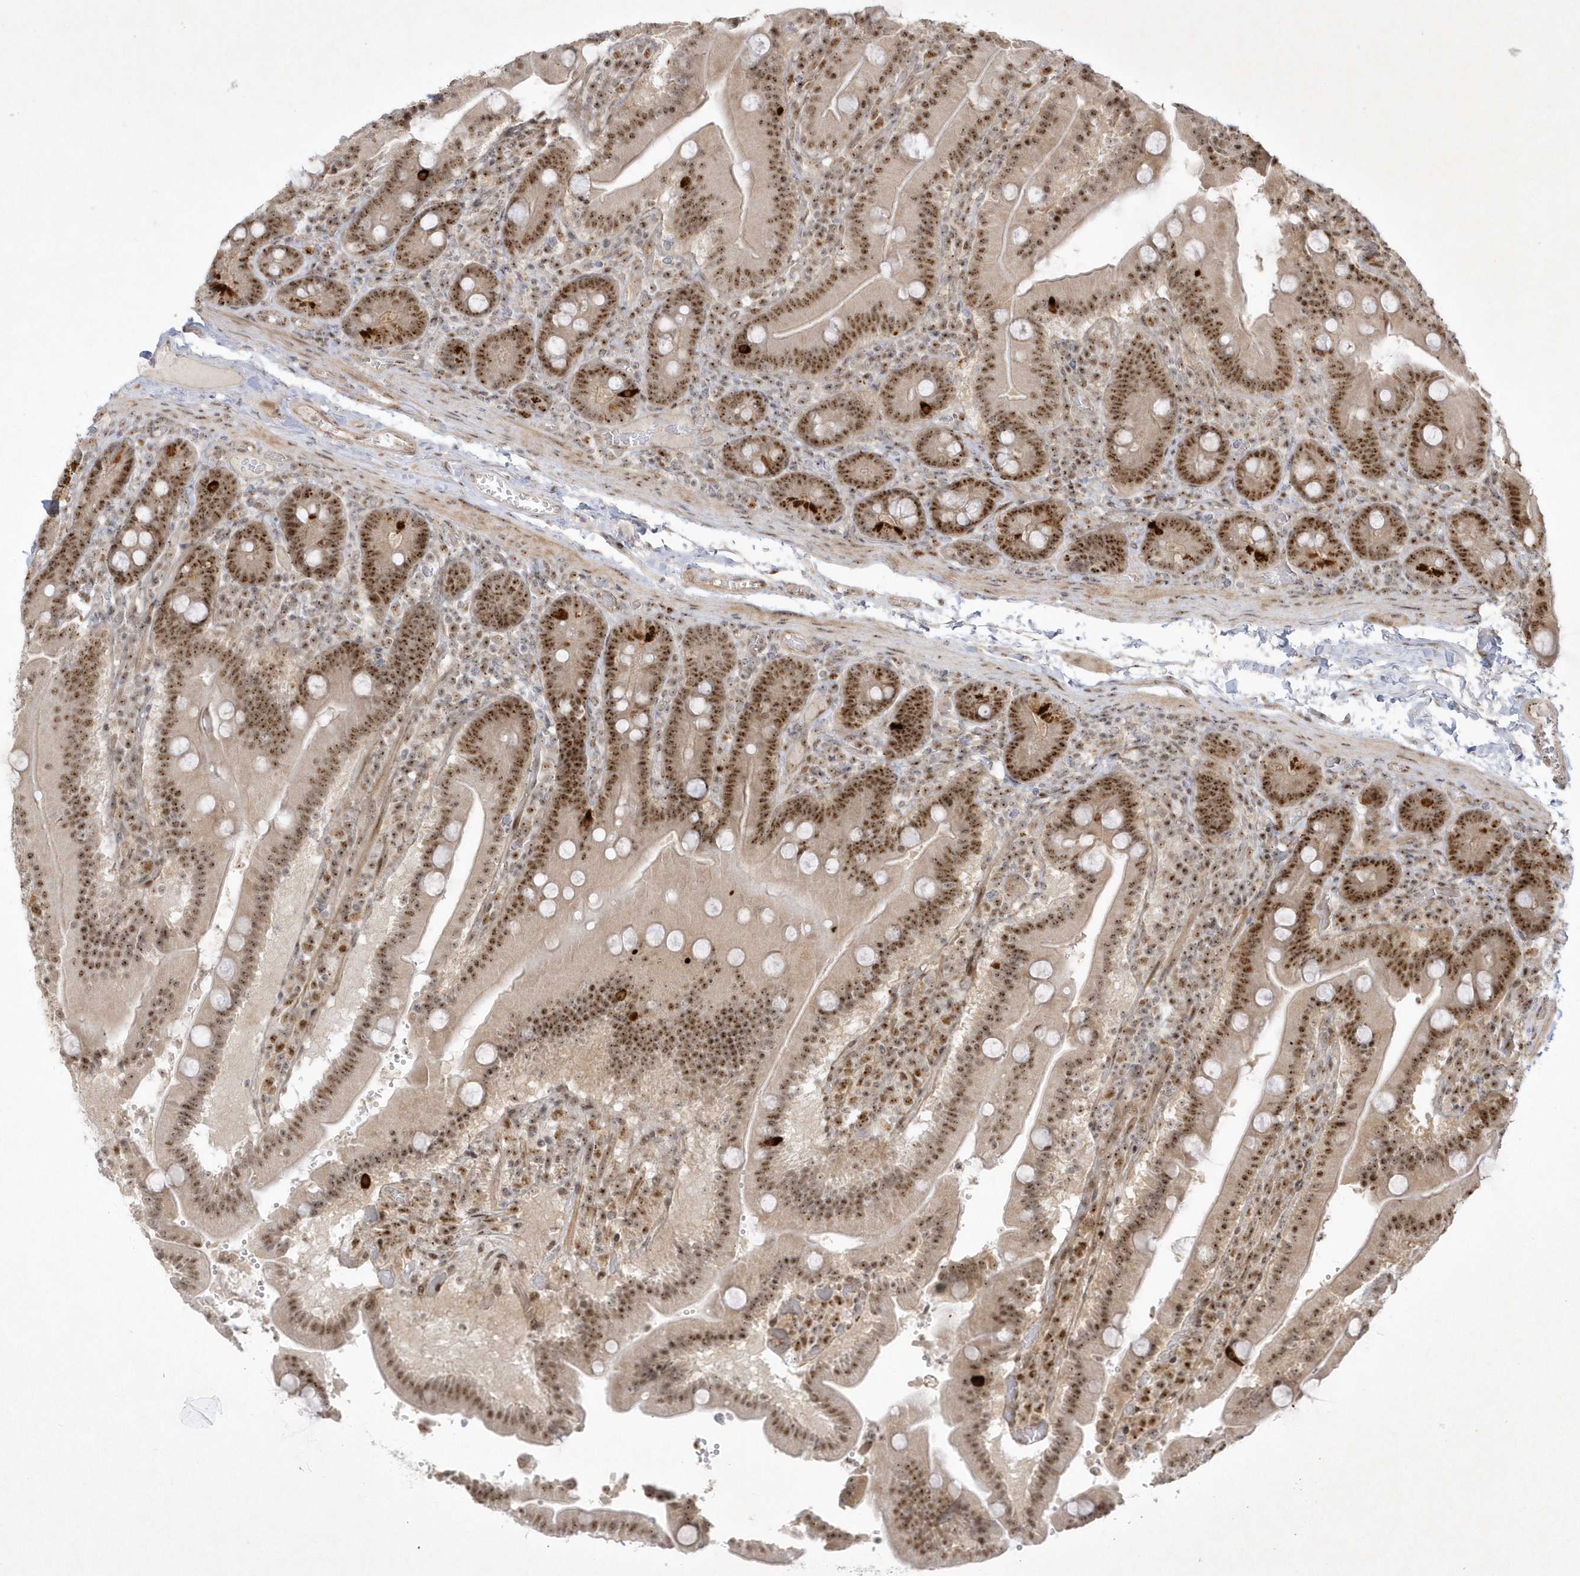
{"staining": {"intensity": "moderate", "quantity": ">75%", "location": "nuclear"}, "tissue": "duodenum", "cell_type": "Glandular cells", "image_type": "normal", "snomed": [{"axis": "morphology", "description": "Normal tissue, NOS"}, {"axis": "topography", "description": "Duodenum"}], "caption": "Moderate nuclear protein staining is seen in about >75% of glandular cells in duodenum. Immunohistochemistry (ihc) stains the protein of interest in brown and the nuclei are stained blue.", "gene": "NPM3", "patient": {"sex": "female", "age": 62}}